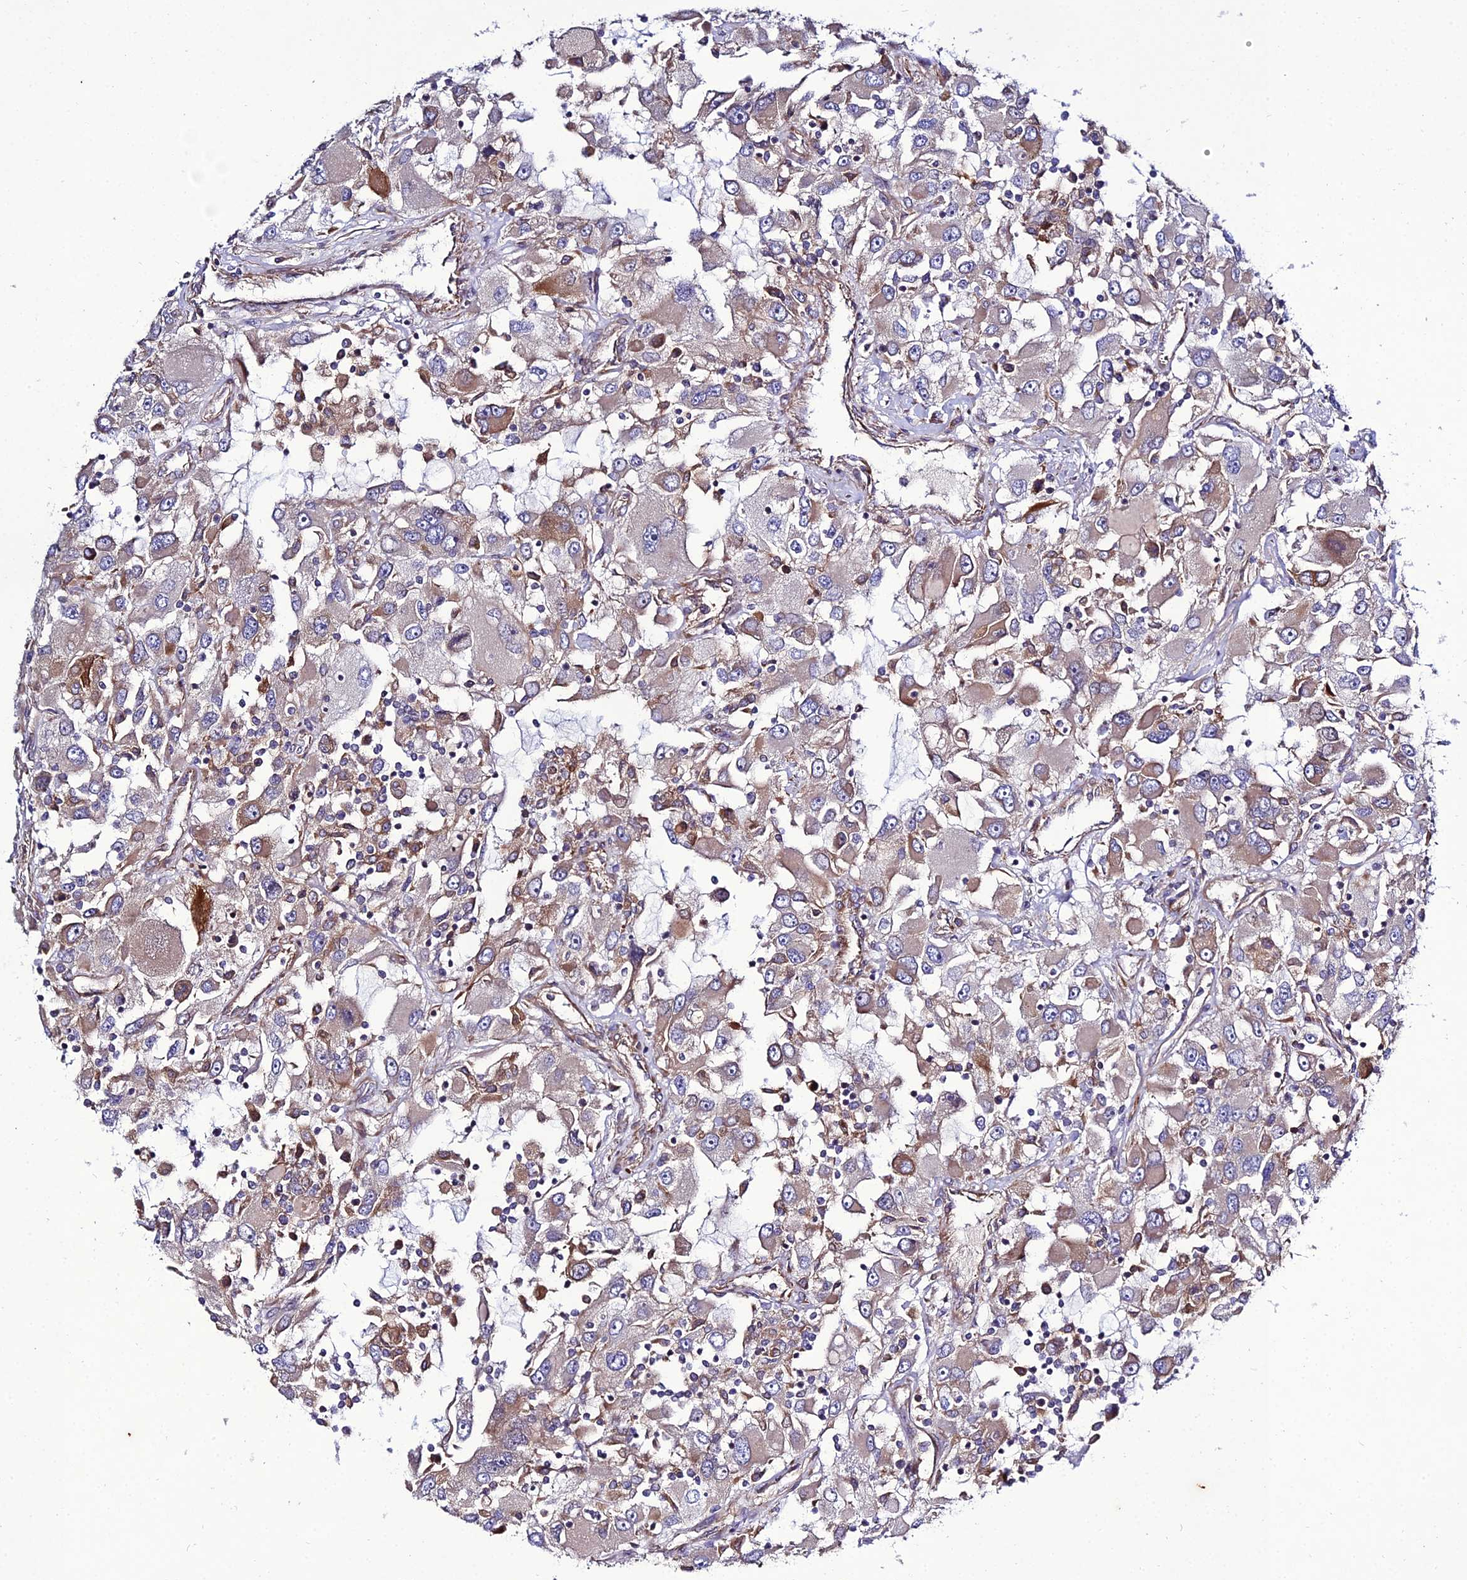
{"staining": {"intensity": "moderate", "quantity": "25%-75%", "location": "cytoplasmic/membranous"}, "tissue": "renal cancer", "cell_type": "Tumor cells", "image_type": "cancer", "snomed": [{"axis": "morphology", "description": "Adenocarcinoma, NOS"}, {"axis": "topography", "description": "Kidney"}], "caption": "IHC micrograph of neoplastic tissue: renal cancer stained using IHC reveals medium levels of moderate protein expression localized specifically in the cytoplasmic/membranous of tumor cells, appearing as a cytoplasmic/membranous brown color.", "gene": "ARL6IP1", "patient": {"sex": "female", "age": 52}}